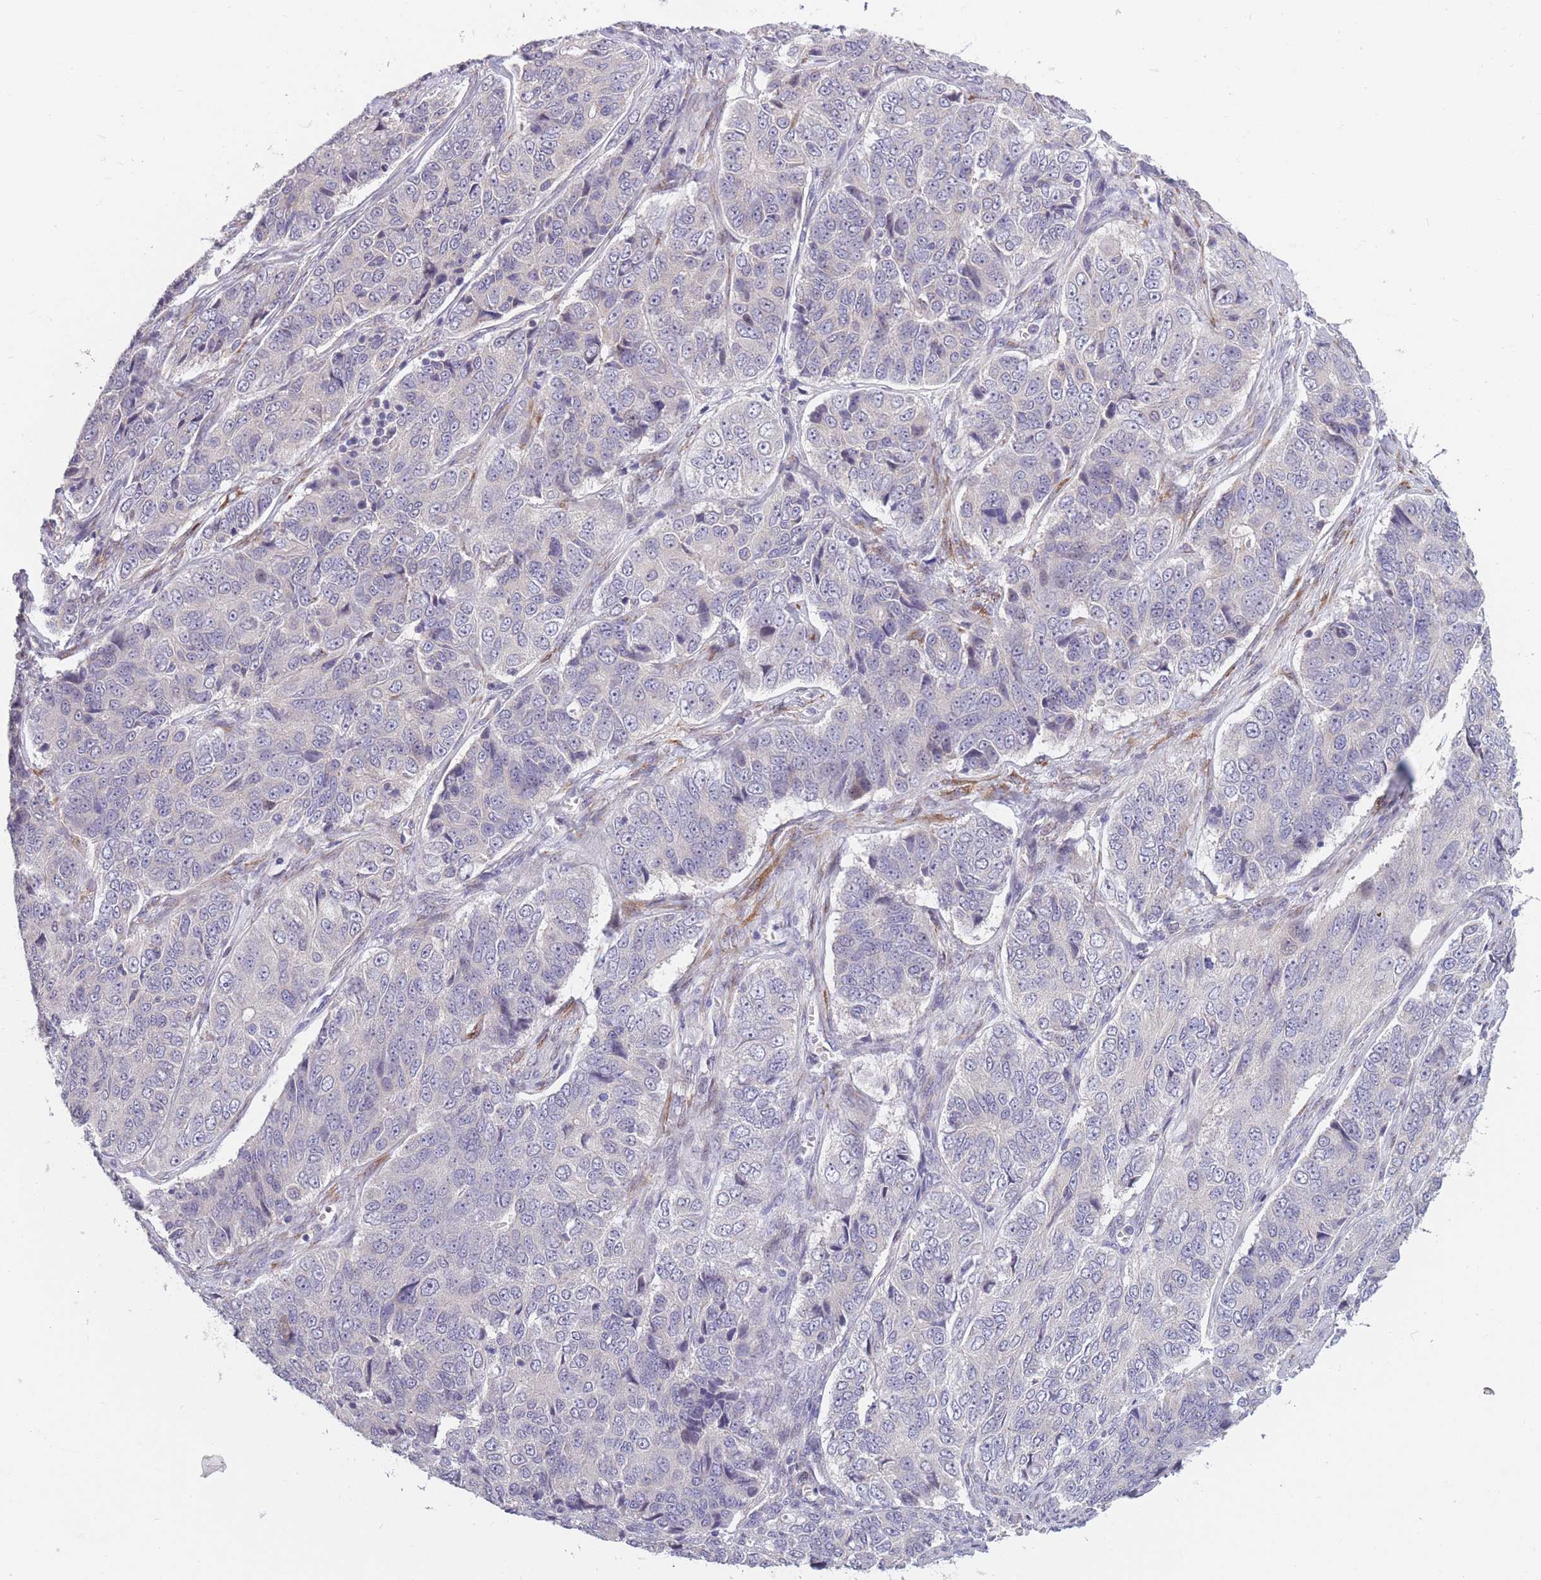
{"staining": {"intensity": "negative", "quantity": "none", "location": "none"}, "tissue": "ovarian cancer", "cell_type": "Tumor cells", "image_type": "cancer", "snomed": [{"axis": "morphology", "description": "Carcinoma, endometroid"}, {"axis": "topography", "description": "Ovary"}], "caption": "Tumor cells show no significant expression in endometroid carcinoma (ovarian). (DAB (3,3'-diaminobenzidine) immunohistochemistry with hematoxylin counter stain).", "gene": "CCNQ", "patient": {"sex": "female", "age": 51}}